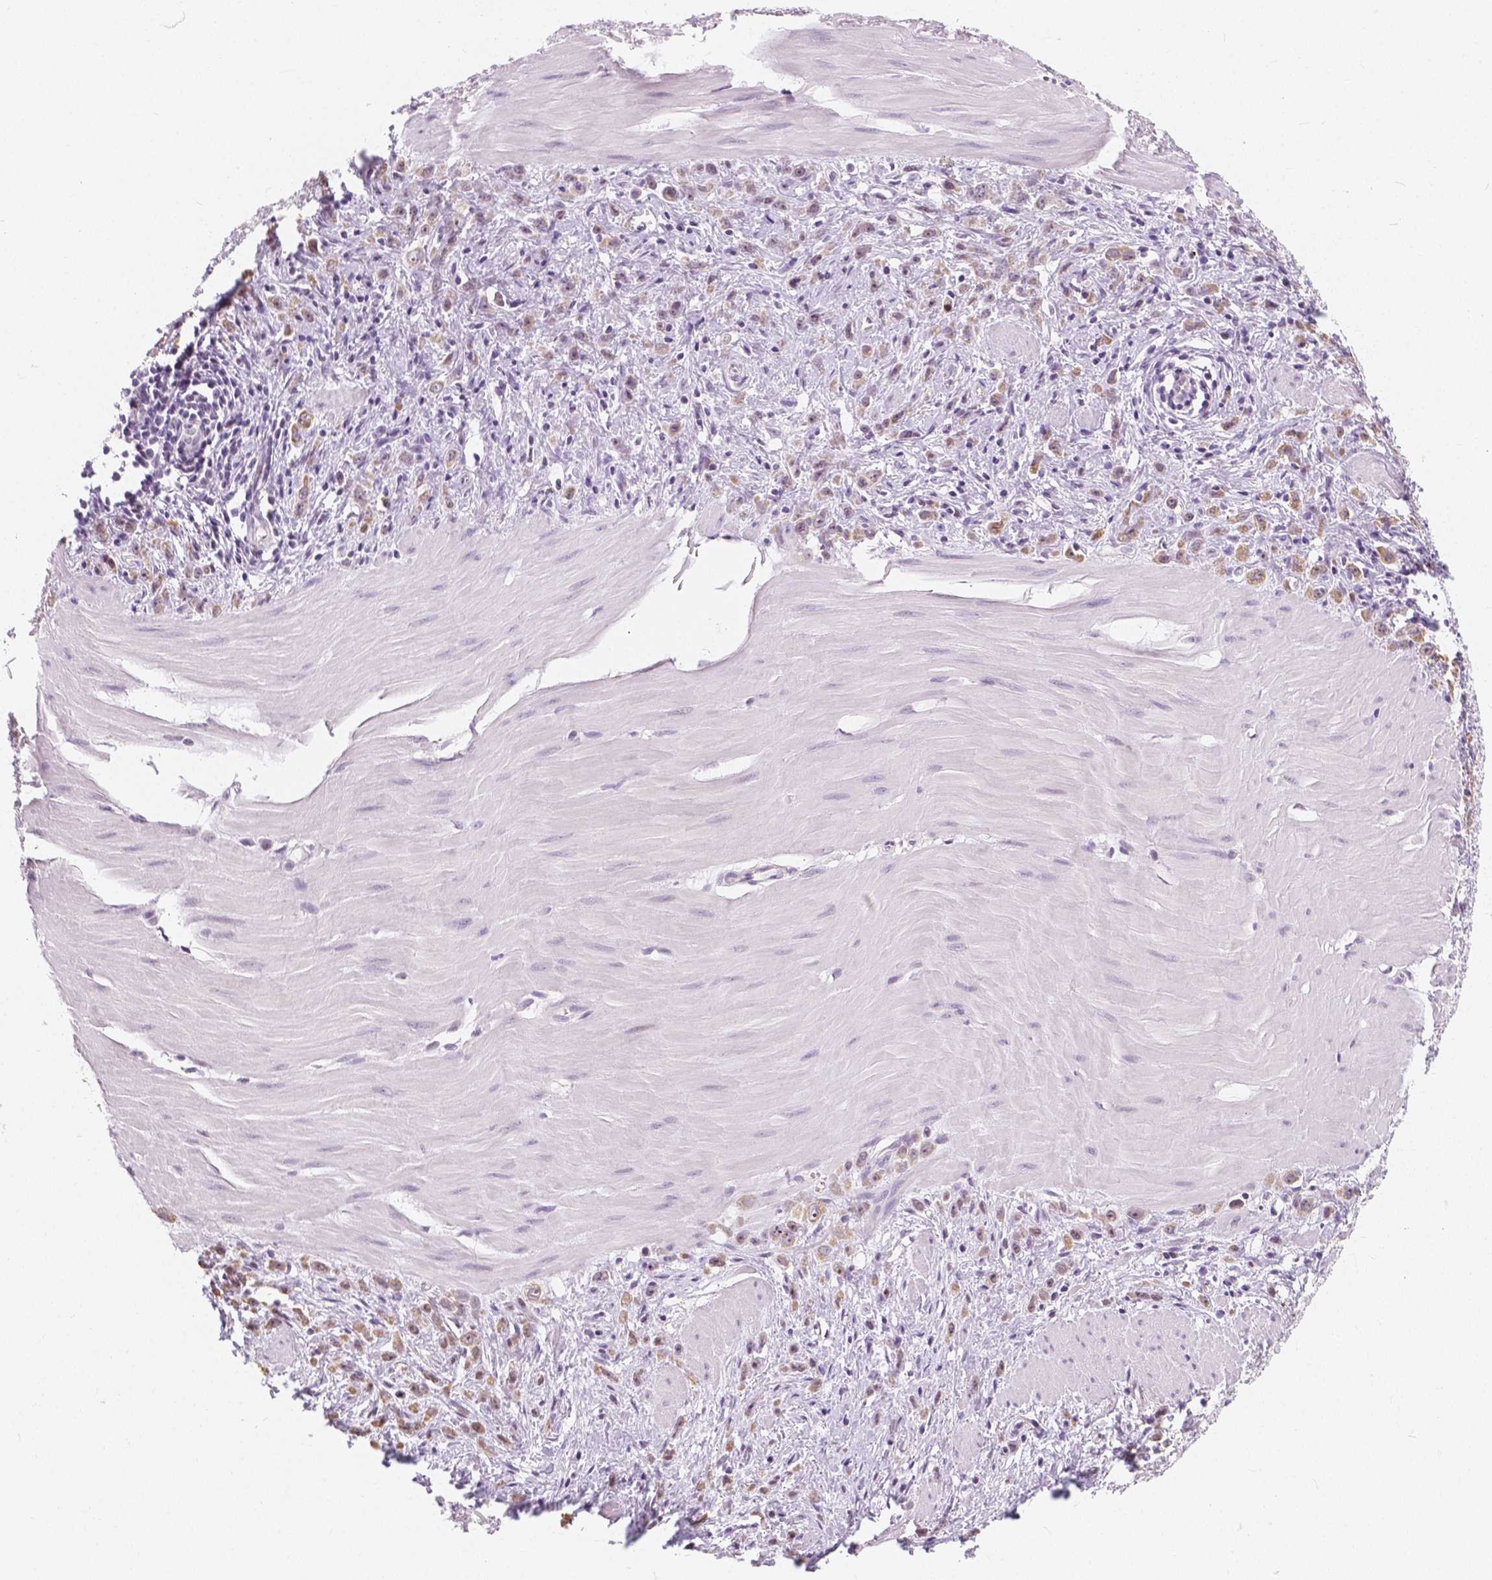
{"staining": {"intensity": "weak", "quantity": ">75%", "location": "cytoplasmic/membranous,nuclear"}, "tissue": "stomach cancer", "cell_type": "Tumor cells", "image_type": "cancer", "snomed": [{"axis": "morphology", "description": "Adenocarcinoma, NOS"}, {"axis": "topography", "description": "Stomach"}], "caption": "High-power microscopy captured an immunohistochemistry photomicrograph of stomach adenocarcinoma, revealing weak cytoplasmic/membranous and nuclear staining in approximately >75% of tumor cells.", "gene": "NOLC1", "patient": {"sex": "male", "age": 47}}